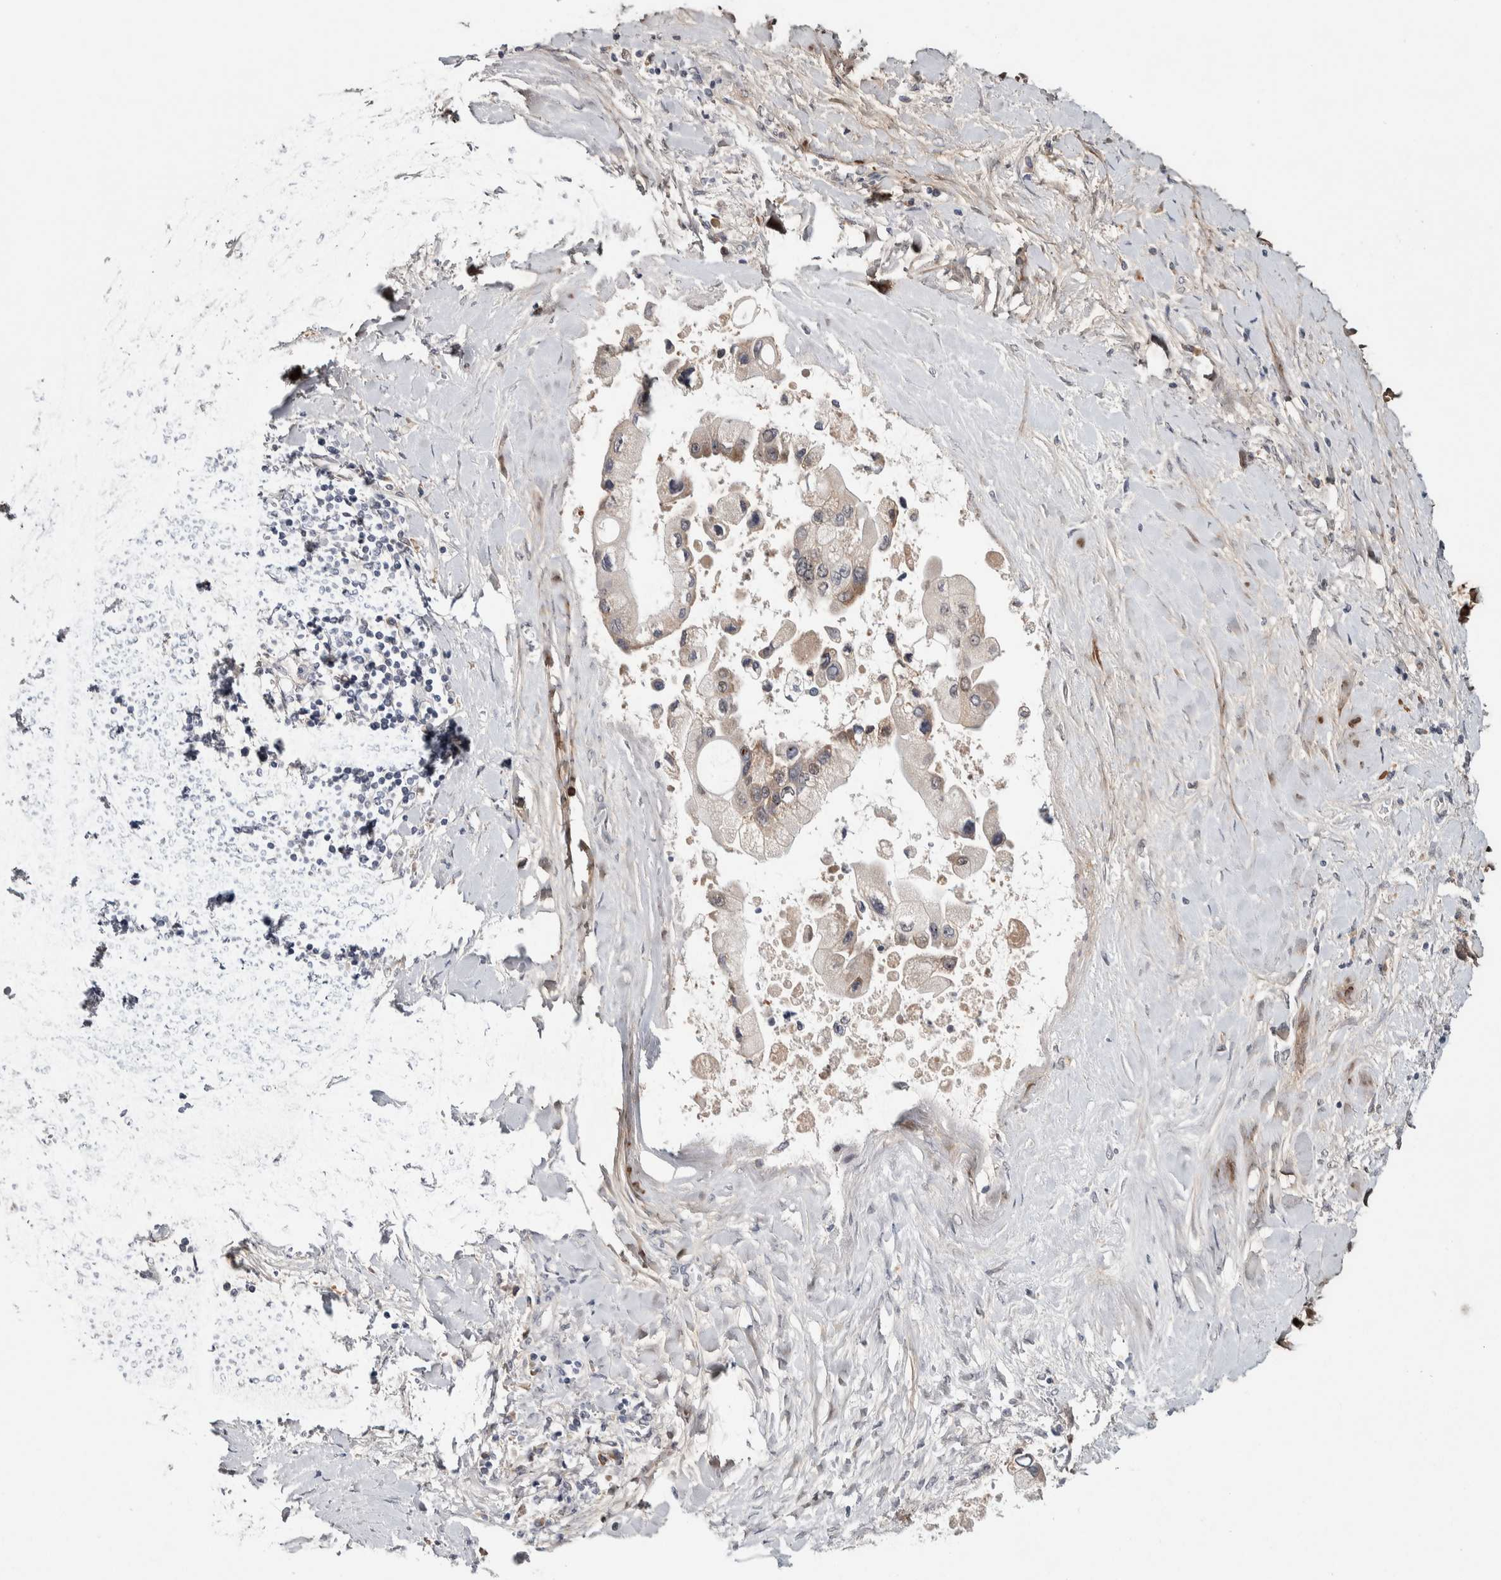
{"staining": {"intensity": "weak", "quantity": "25%-75%", "location": "cytoplasmic/membranous,nuclear"}, "tissue": "liver cancer", "cell_type": "Tumor cells", "image_type": "cancer", "snomed": [{"axis": "morphology", "description": "Cholangiocarcinoma"}, {"axis": "topography", "description": "Liver"}], "caption": "Cholangiocarcinoma (liver) stained for a protein (brown) displays weak cytoplasmic/membranous and nuclear positive expression in about 25%-75% of tumor cells.", "gene": "ASPN", "patient": {"sex": "male", "age": 50}}